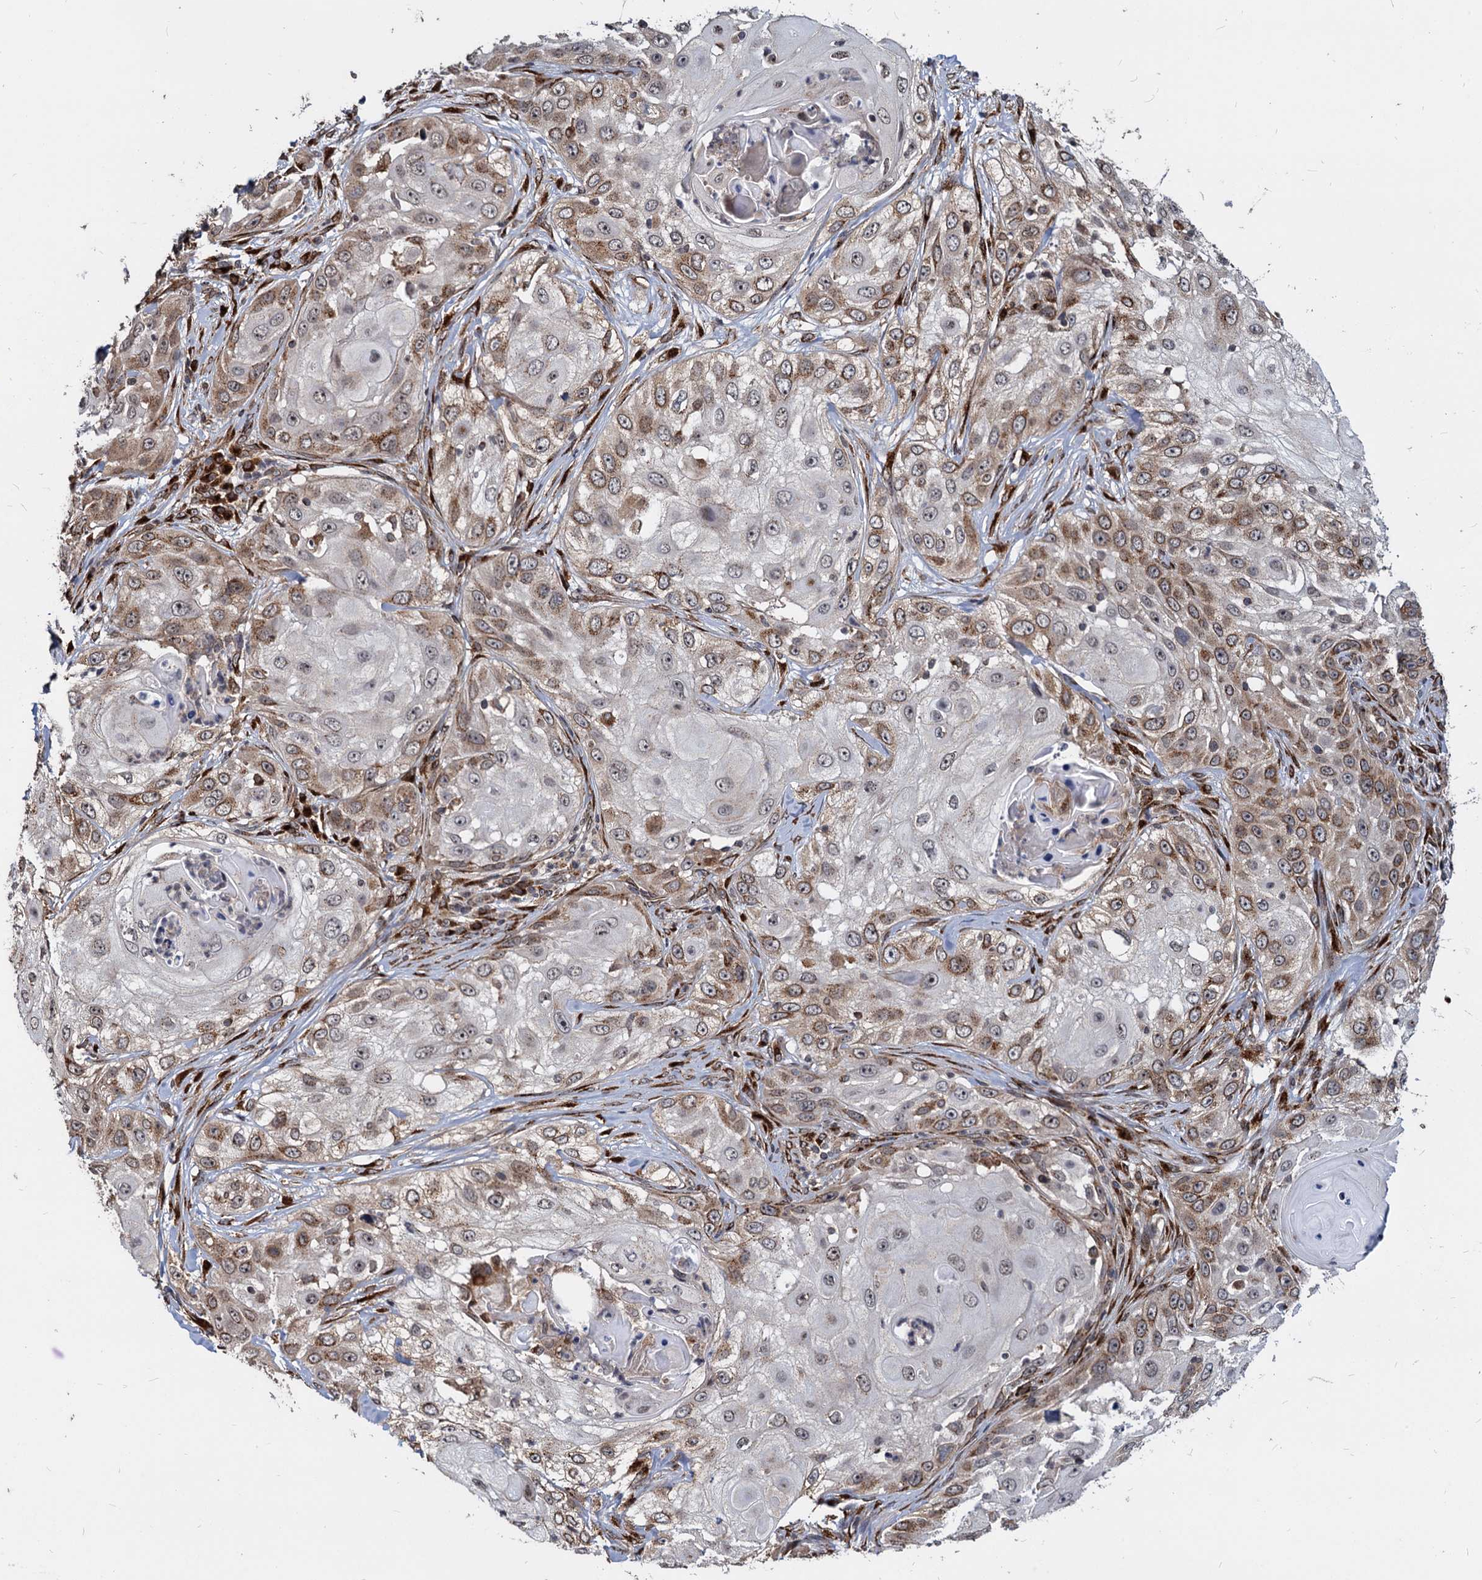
{"staining": {"intensity": "moderate", "quantity": "25%-75%", "location": "cytoplasmic/membranous"}, "tissue": "skin cancer", "cell_type": "Tumor cells", "image_type": "cancer", "snomed": [{"axis": "morphology", "description": "Squamous cell carcinoma, NOS"}, {"axis": "topography", "description": "Skin"}], "caption": "This histopathology image shows immunohistochemistry staining of human skin cancer (squamous cell carcinoma), with medium moderate cytoplasmic/membranous positivity in approximately 25%-75% of tumor cells.", "gene": "SAAL1", "patient": {"sex": "female", "age": 44}}